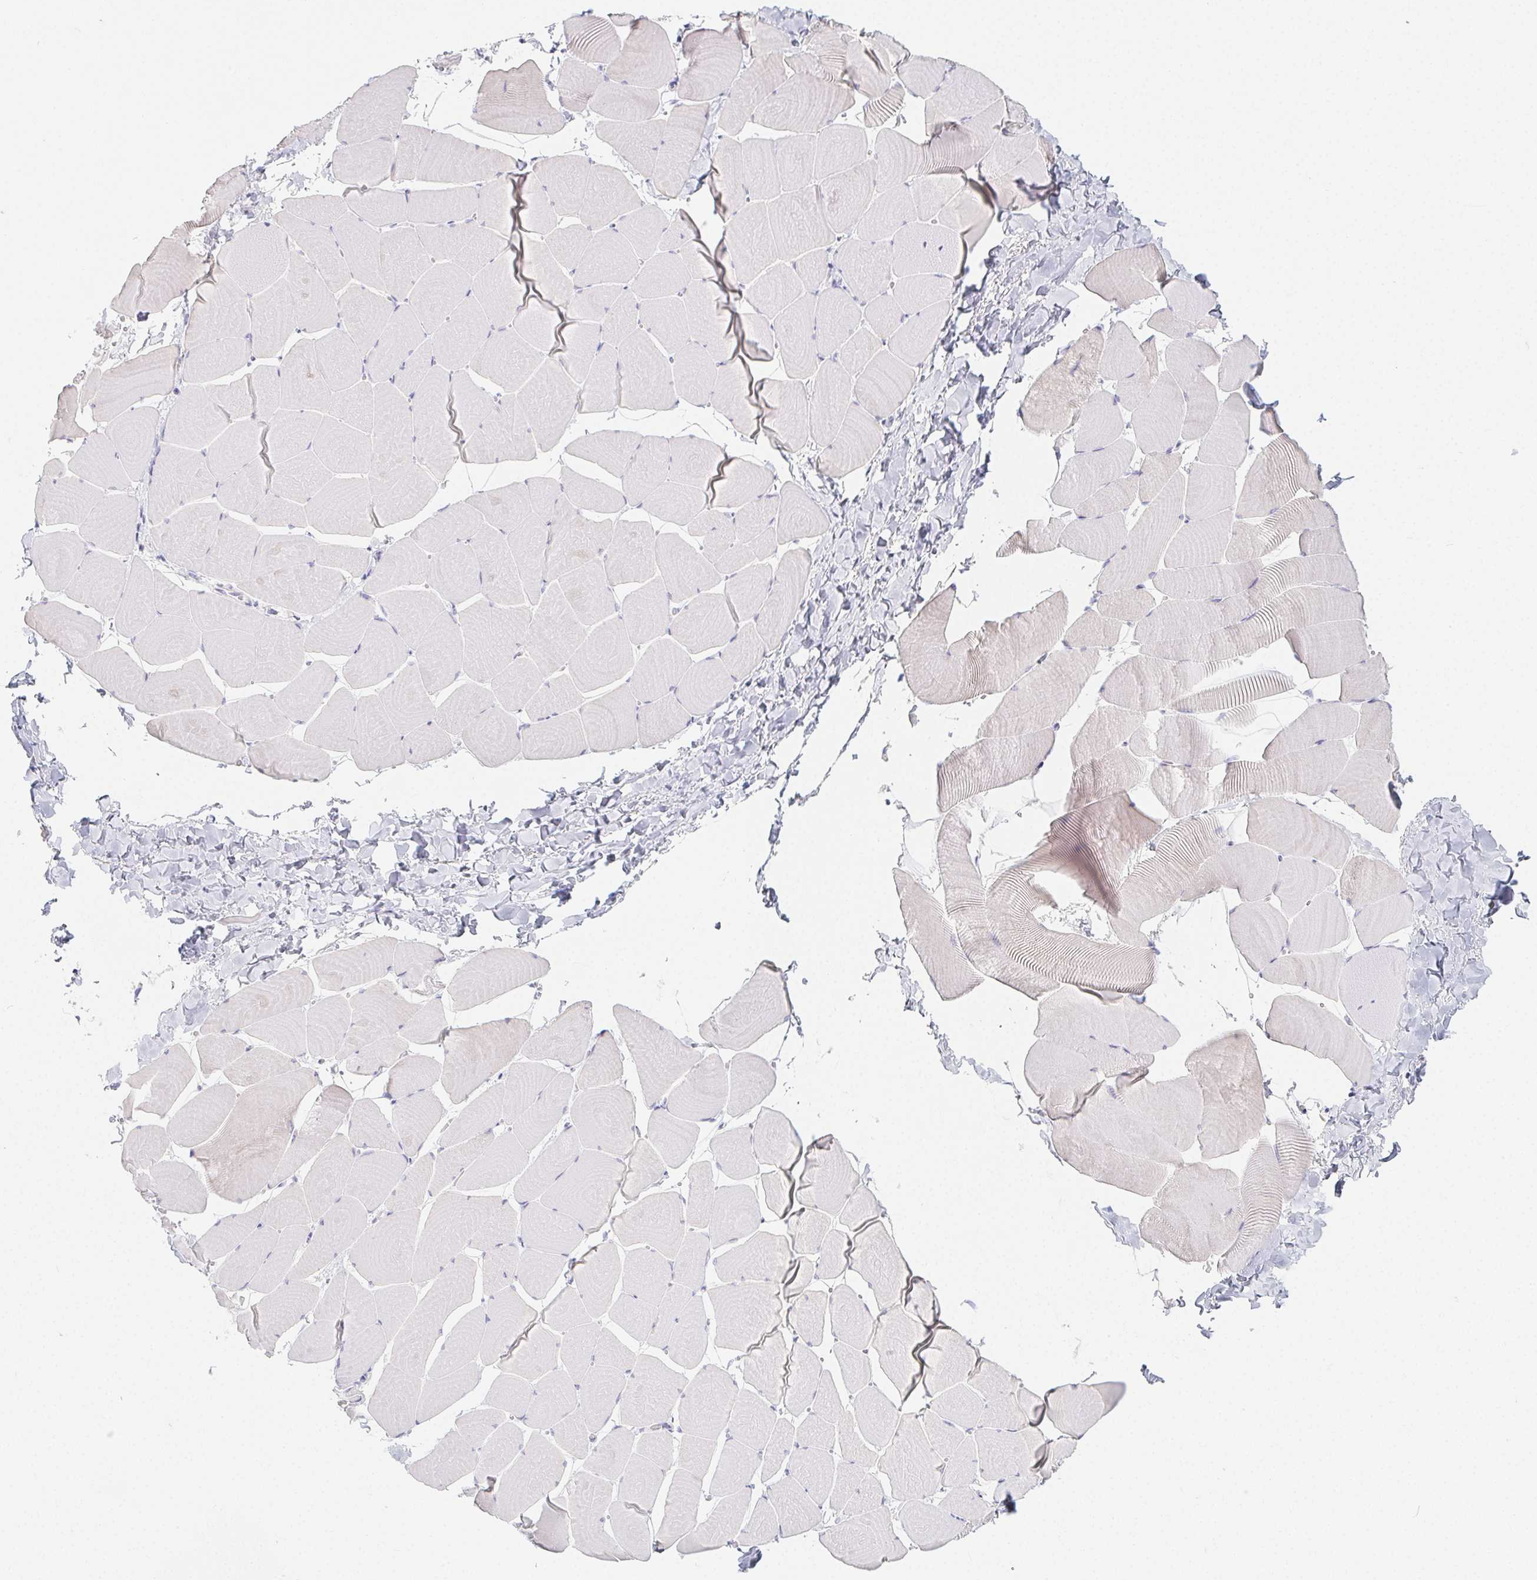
{"staining": {"intensity": "negative", "quantity": "none", "location": "none"}, "tissue": "skeletal muscle", "cell_type": "Myocytes", "image_type": "normal", "snomed": [{"axis": "morphology", "description": "Normal tissue, NOS"}, {"axis": "topography", "description": "Skeletal muscle"}], "caption": "Immunohistochemistry photomicrograph of normal skeletal muscle: skeletal muscle stained with DAB displays no significant protein expression in myocytes.", "gene": "GLIPR1L1", "patient": {"sex": "male", "age": 25}}